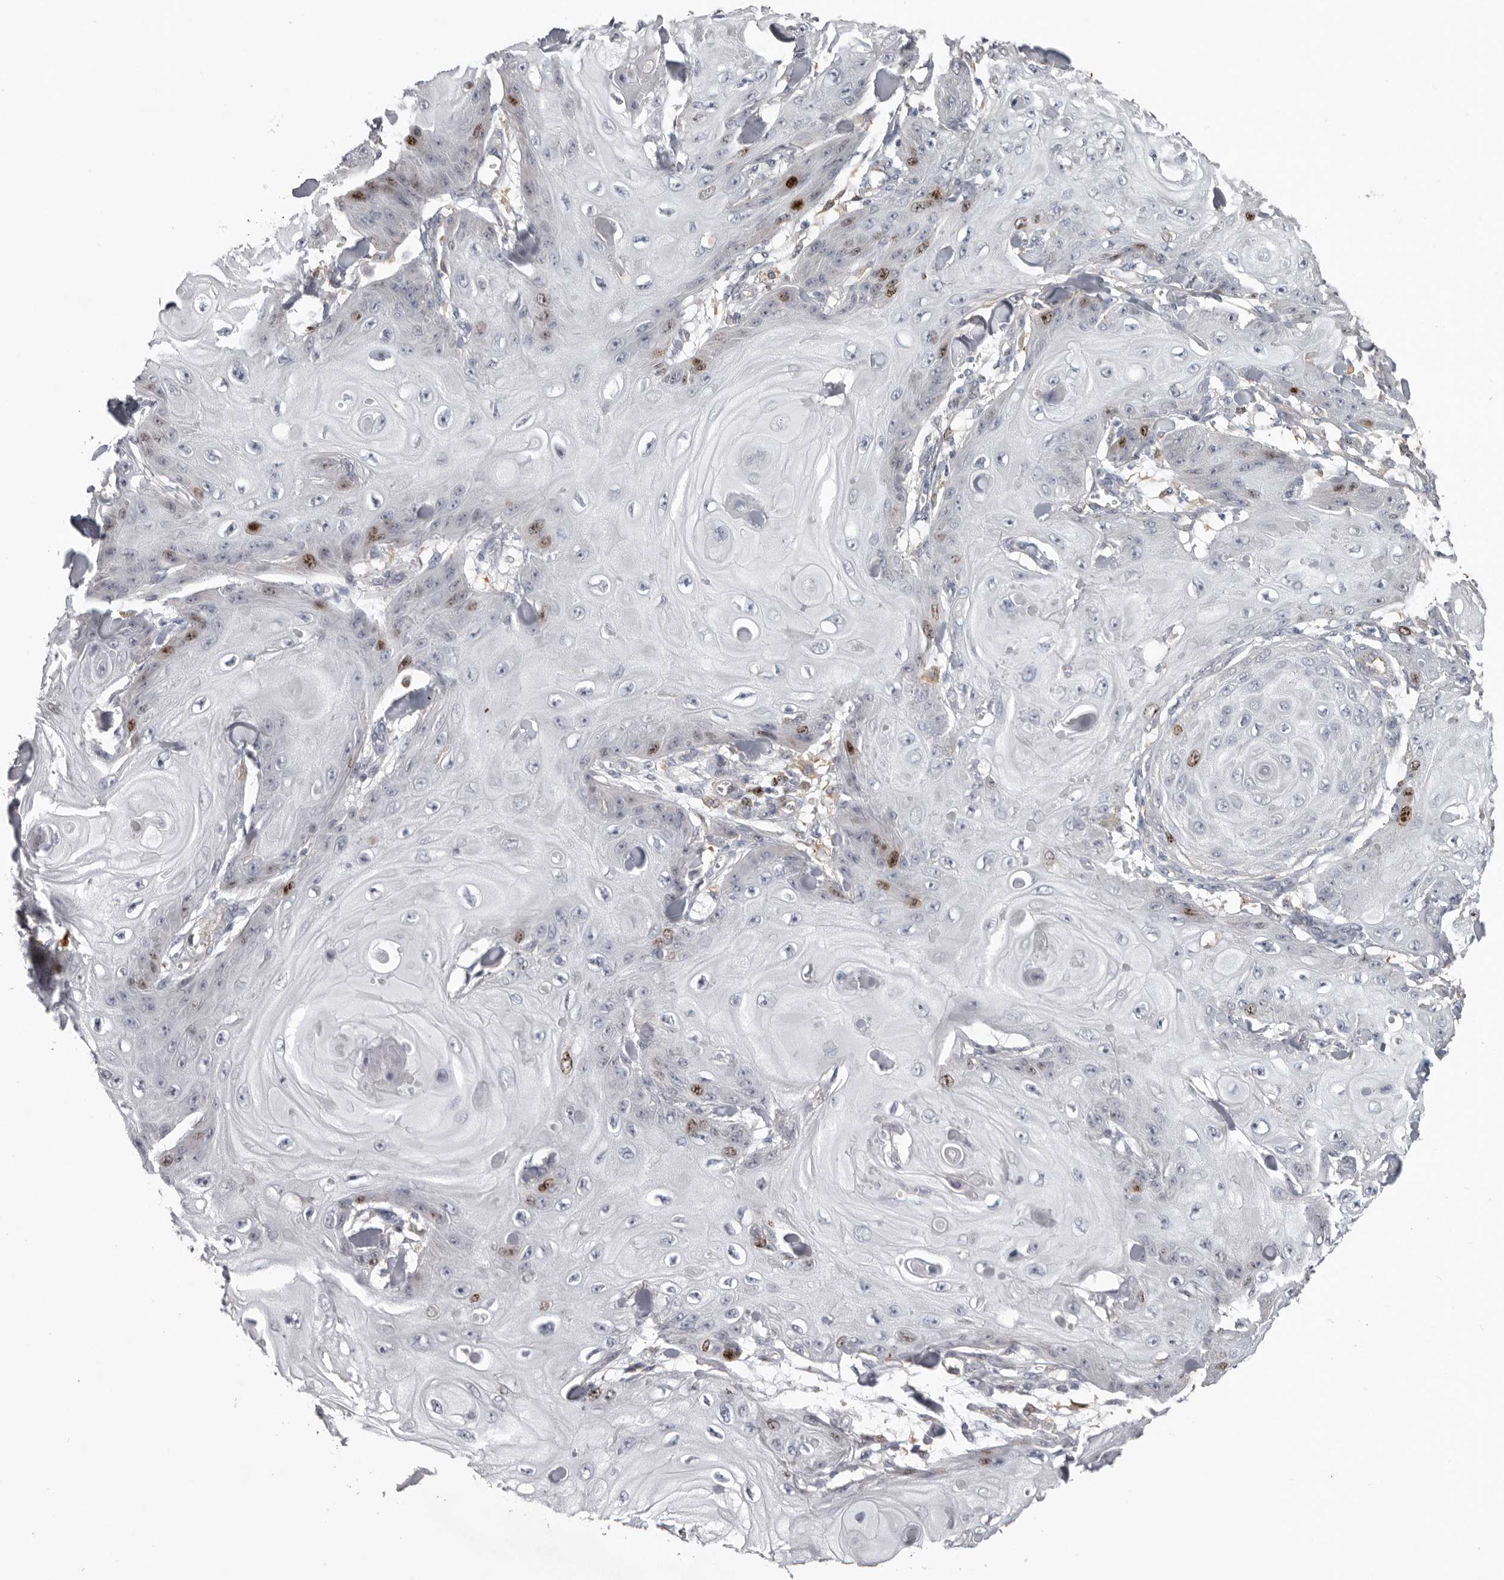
{"staining": {"intensity": "strong", "quantity": "<25%", "location": "nuclear"}, "tissue": "skin cancer", "cell_type": "Tumor cells", "image_type": "cancer", "snomed": [{"axis": "morphology", "description": "Squamous cell carcinoma, NOS"}, {"axis": "topography", "description": "Skin"}], "caption": "Tumor cells reveal strong nuclear expression in approximately <25% of cells in skin squamous cell carcinoma. (Stains: DAB in brown, nuclei in blue, Microscopy: brightfield microscopy at high magnification).", "gene": "CDCA8", "patient": {"sex": "male", "age": 74}}